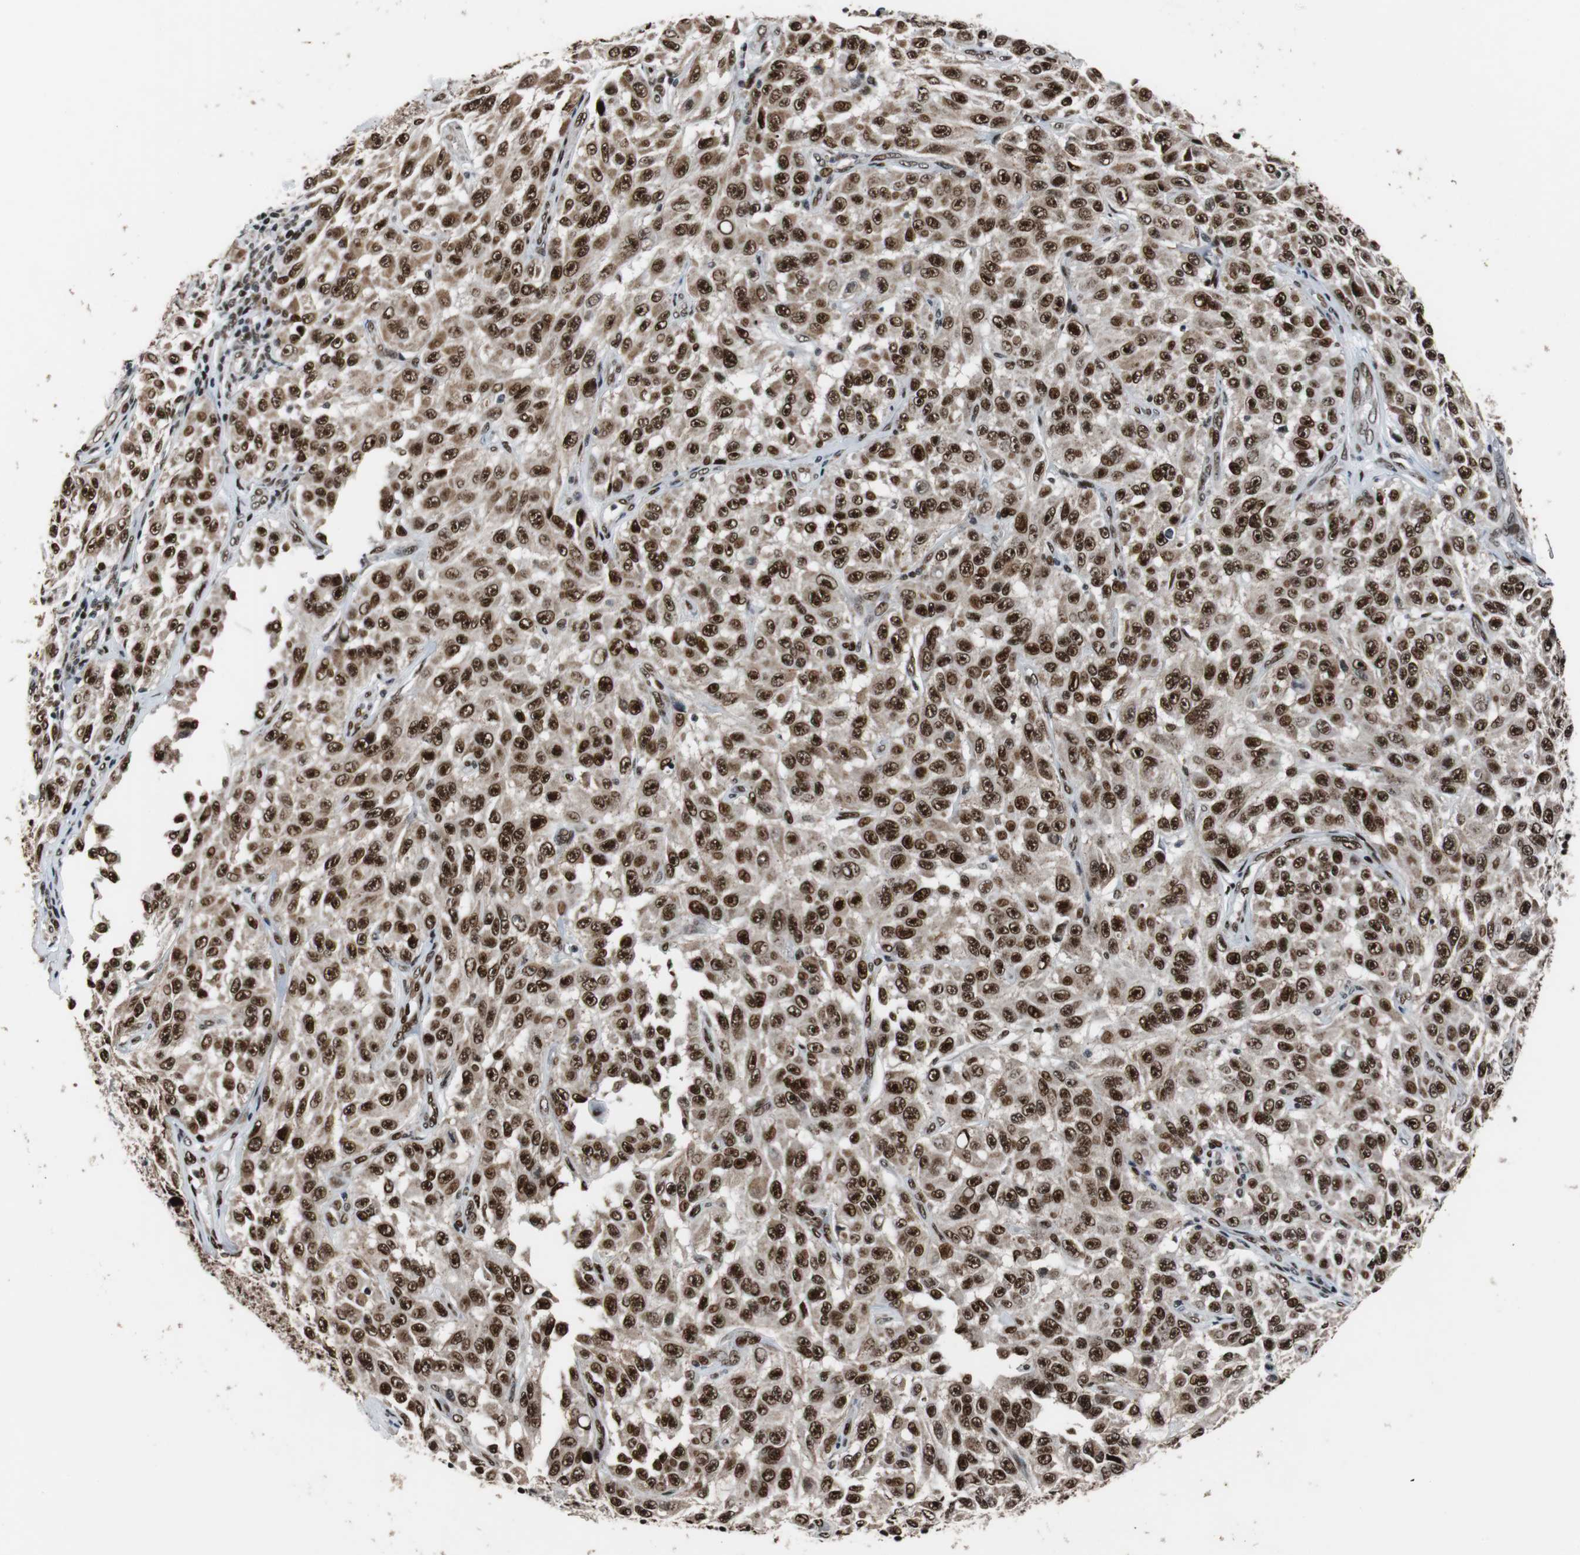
{"staining": {"intensity": "strong", "quantity": ">75%", "location": "nuclear"}, "tissue": "melanoma", "cell_type": "Tumor cells", "image_type": "cancer", "snomed": [{"axis": "morphology", "description": "Malignant melanoma, NOS"}, {"axis": "topography", "description": "Skin"}], "caption": "A brown stain labels strong nuclear expression of a protein in human melanoma tumor cells.", "gene": "NBL1", "patient": {"sex": "male", "age": 30}}